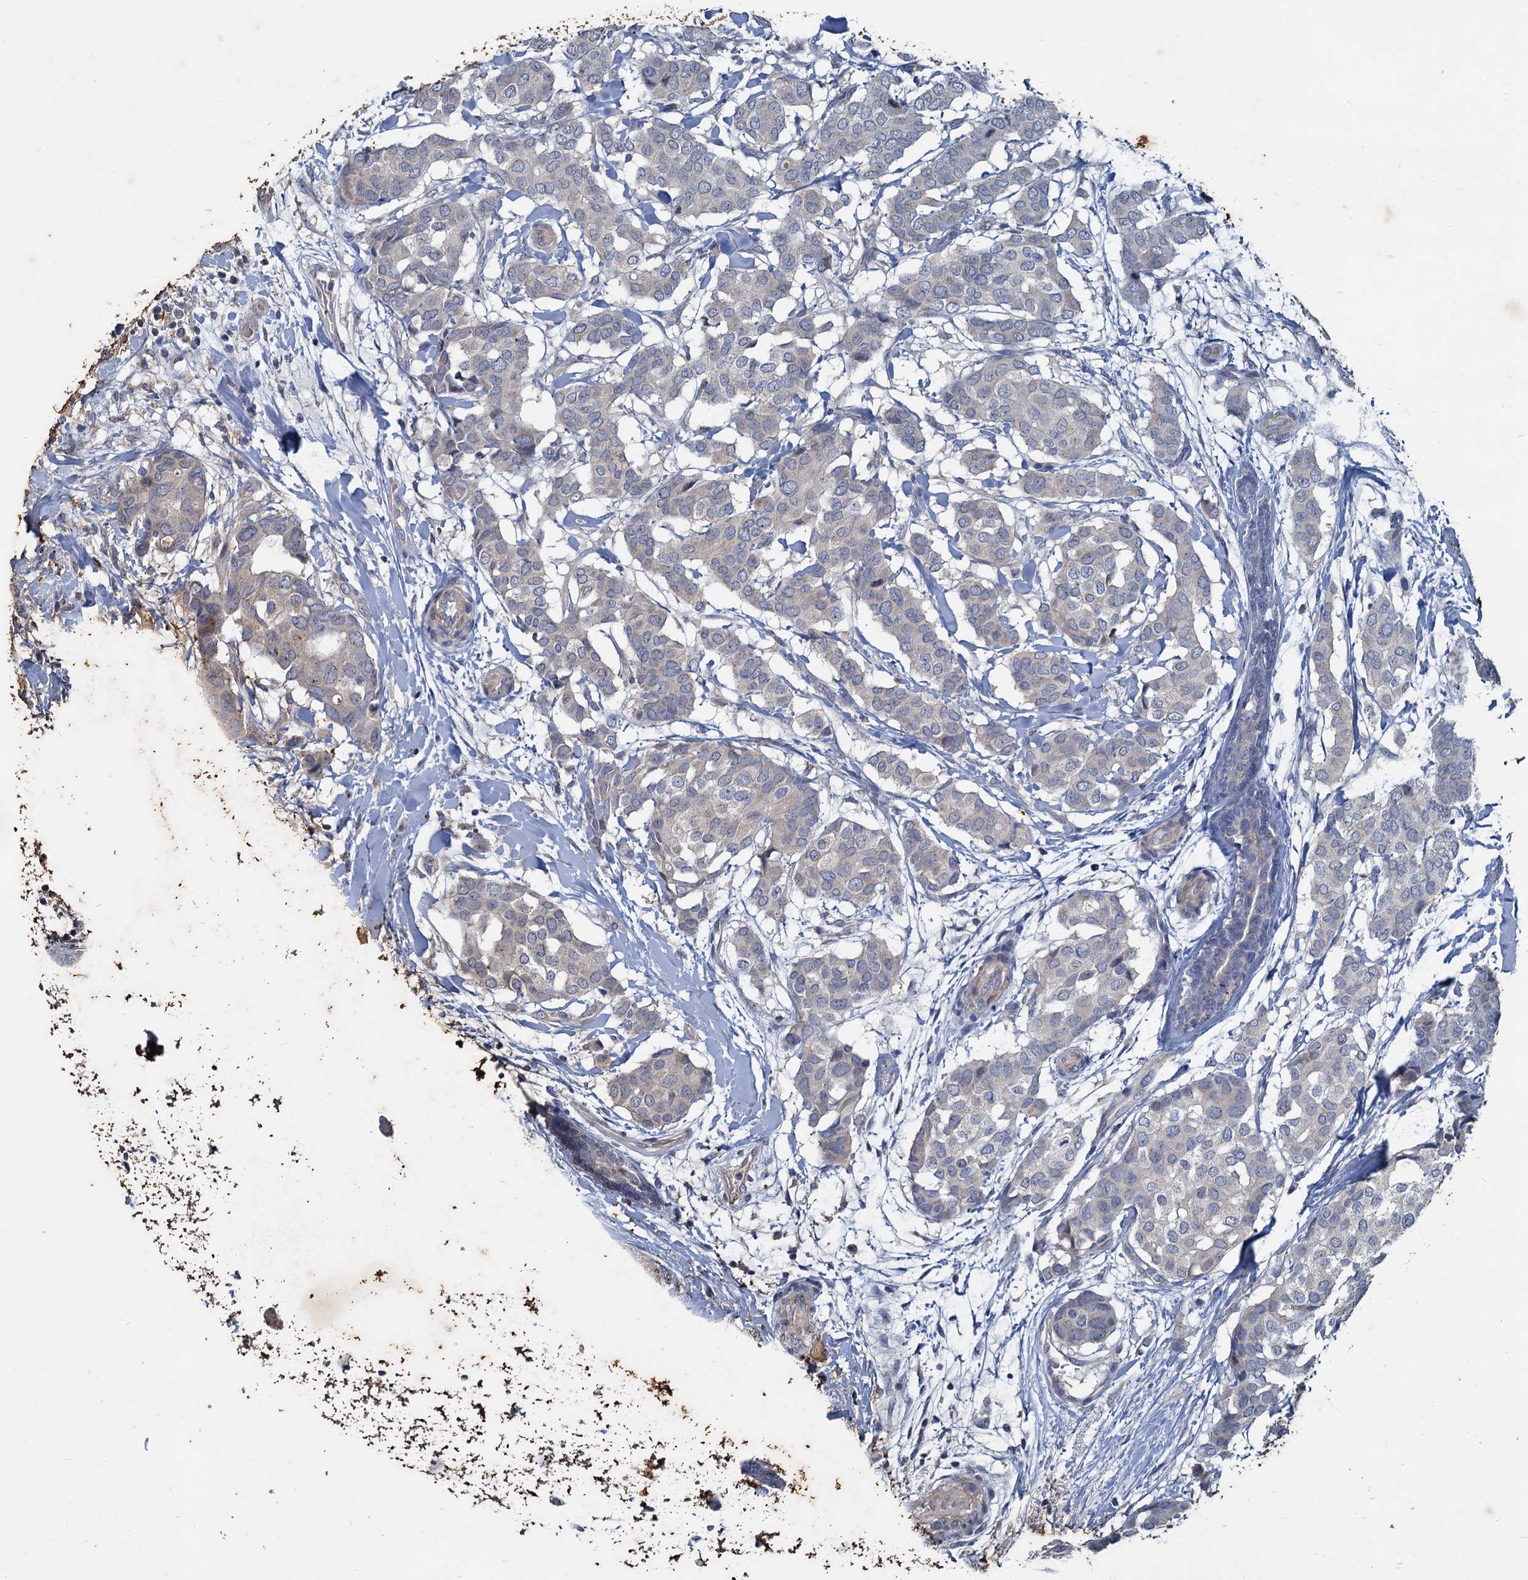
{"staining": {"intensity": "negative", "quantity": "none", "location": "none"}, "tissue": "breast cancer", "cell_type": "Tumor cells", "image_type": "cancer", "snomed": [{"axis": "morphology", "description": "Duct carcinoma"}, {"axis": "topography", "description": "Breast"}], "caption": "The immunohistochemistry (IHC) image has no significant positivity in tumor cells of breast cancer (invasive ductal carcinoma) tissue.", "gene": "SLC2A7", "patient": {"sex": "female", "age": 75}}